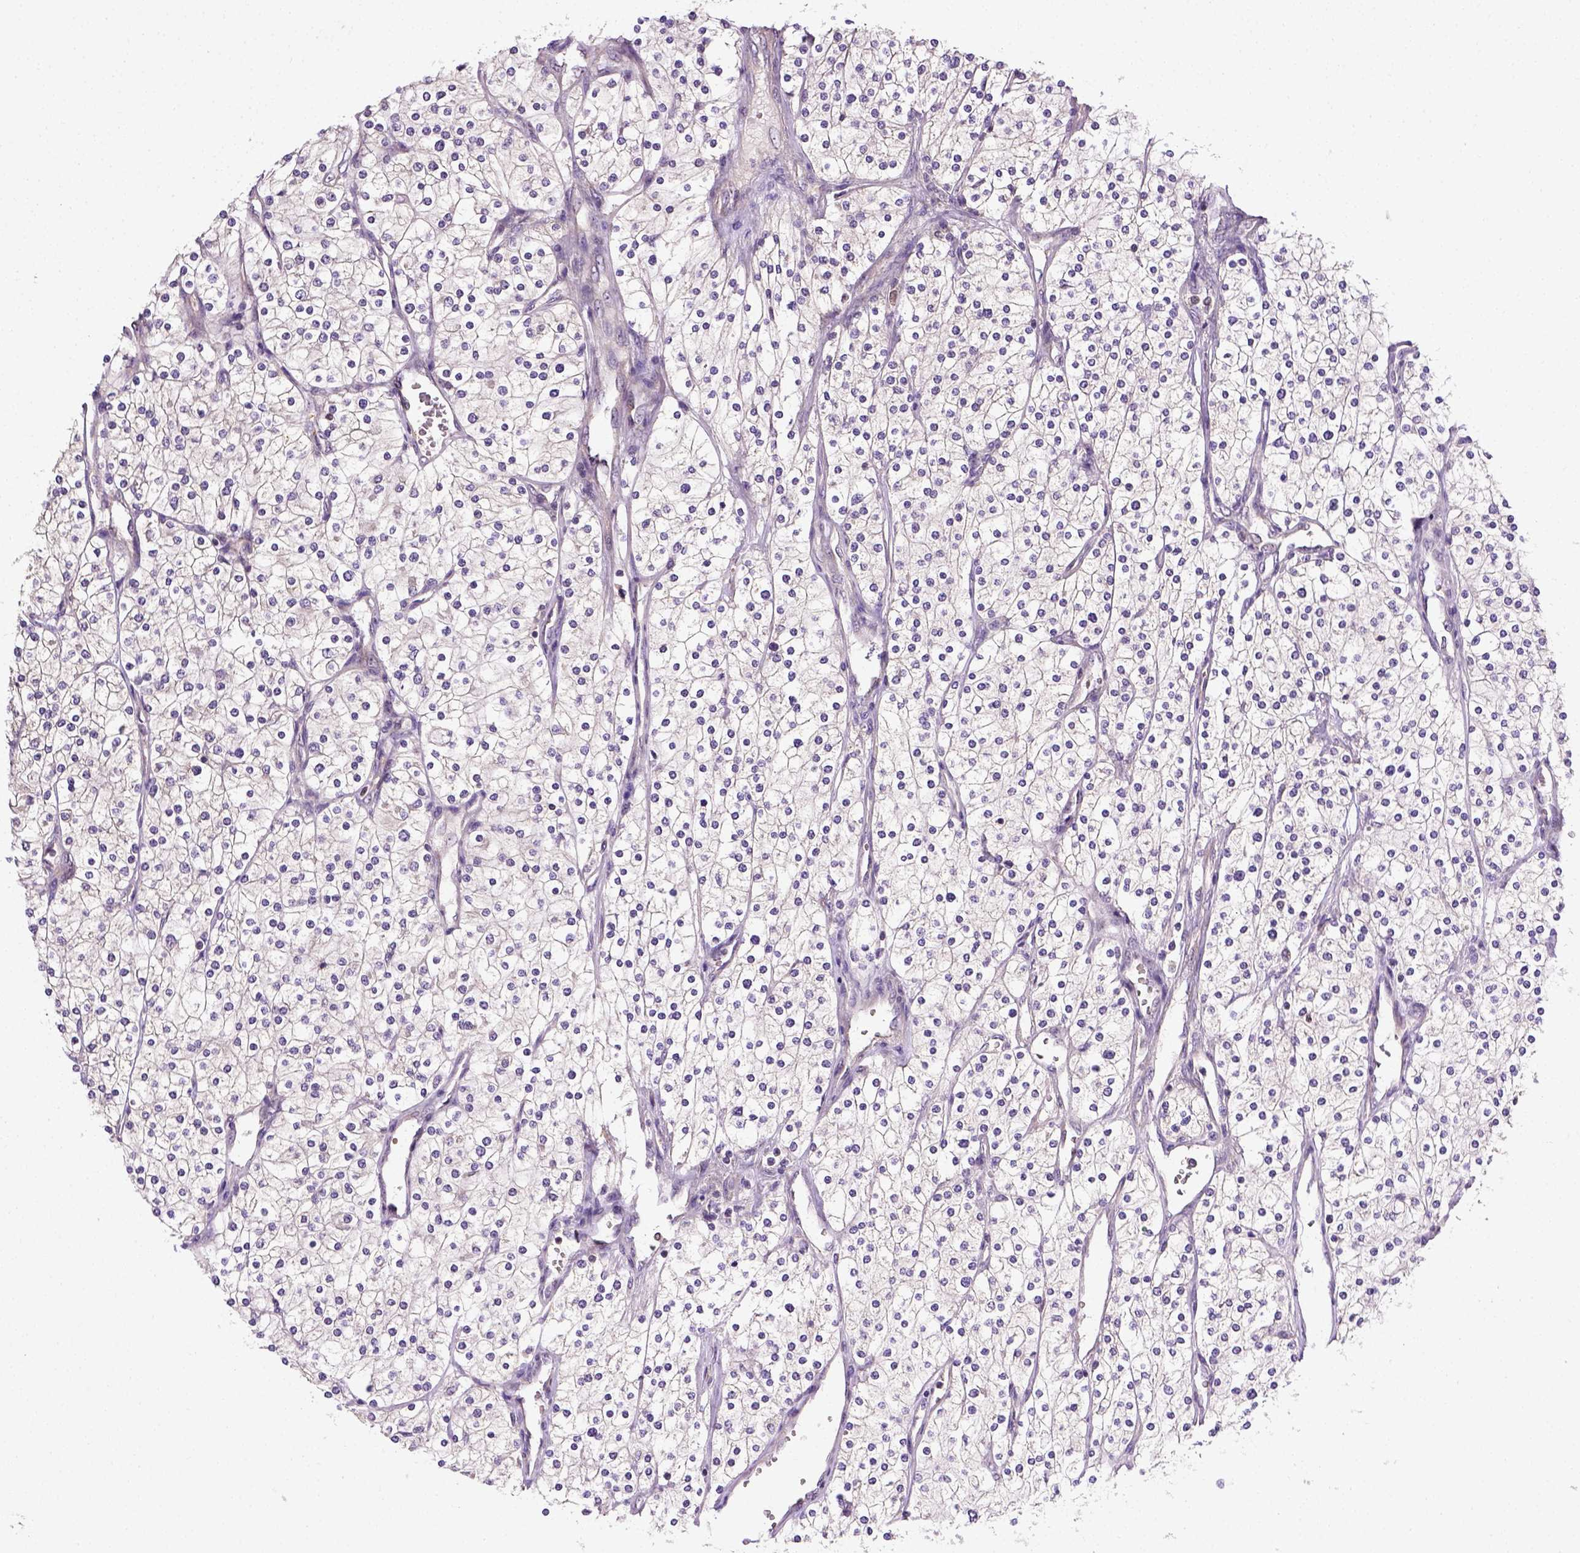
{"staining": {"intensity": "negative", "quantity": "none", "location": "none"}, "tissue": "renal cancer", "cell_type": "Tumor cells", "image_type": "cancer", "snomed": [{"axis": "morphology", "description": "Adenocarcinoma, NOS"}, {"axis": "topography", "description": "Kidney"}], "caption": "Immunohistochemistry (IHC) image of neoplastic tissue: human adenocarcinoma (renal) stained with DAB reveals no significant protein positivity in tumor cells.", "gene": "MATK", "patient": {"sex": "male", "age": 80}}